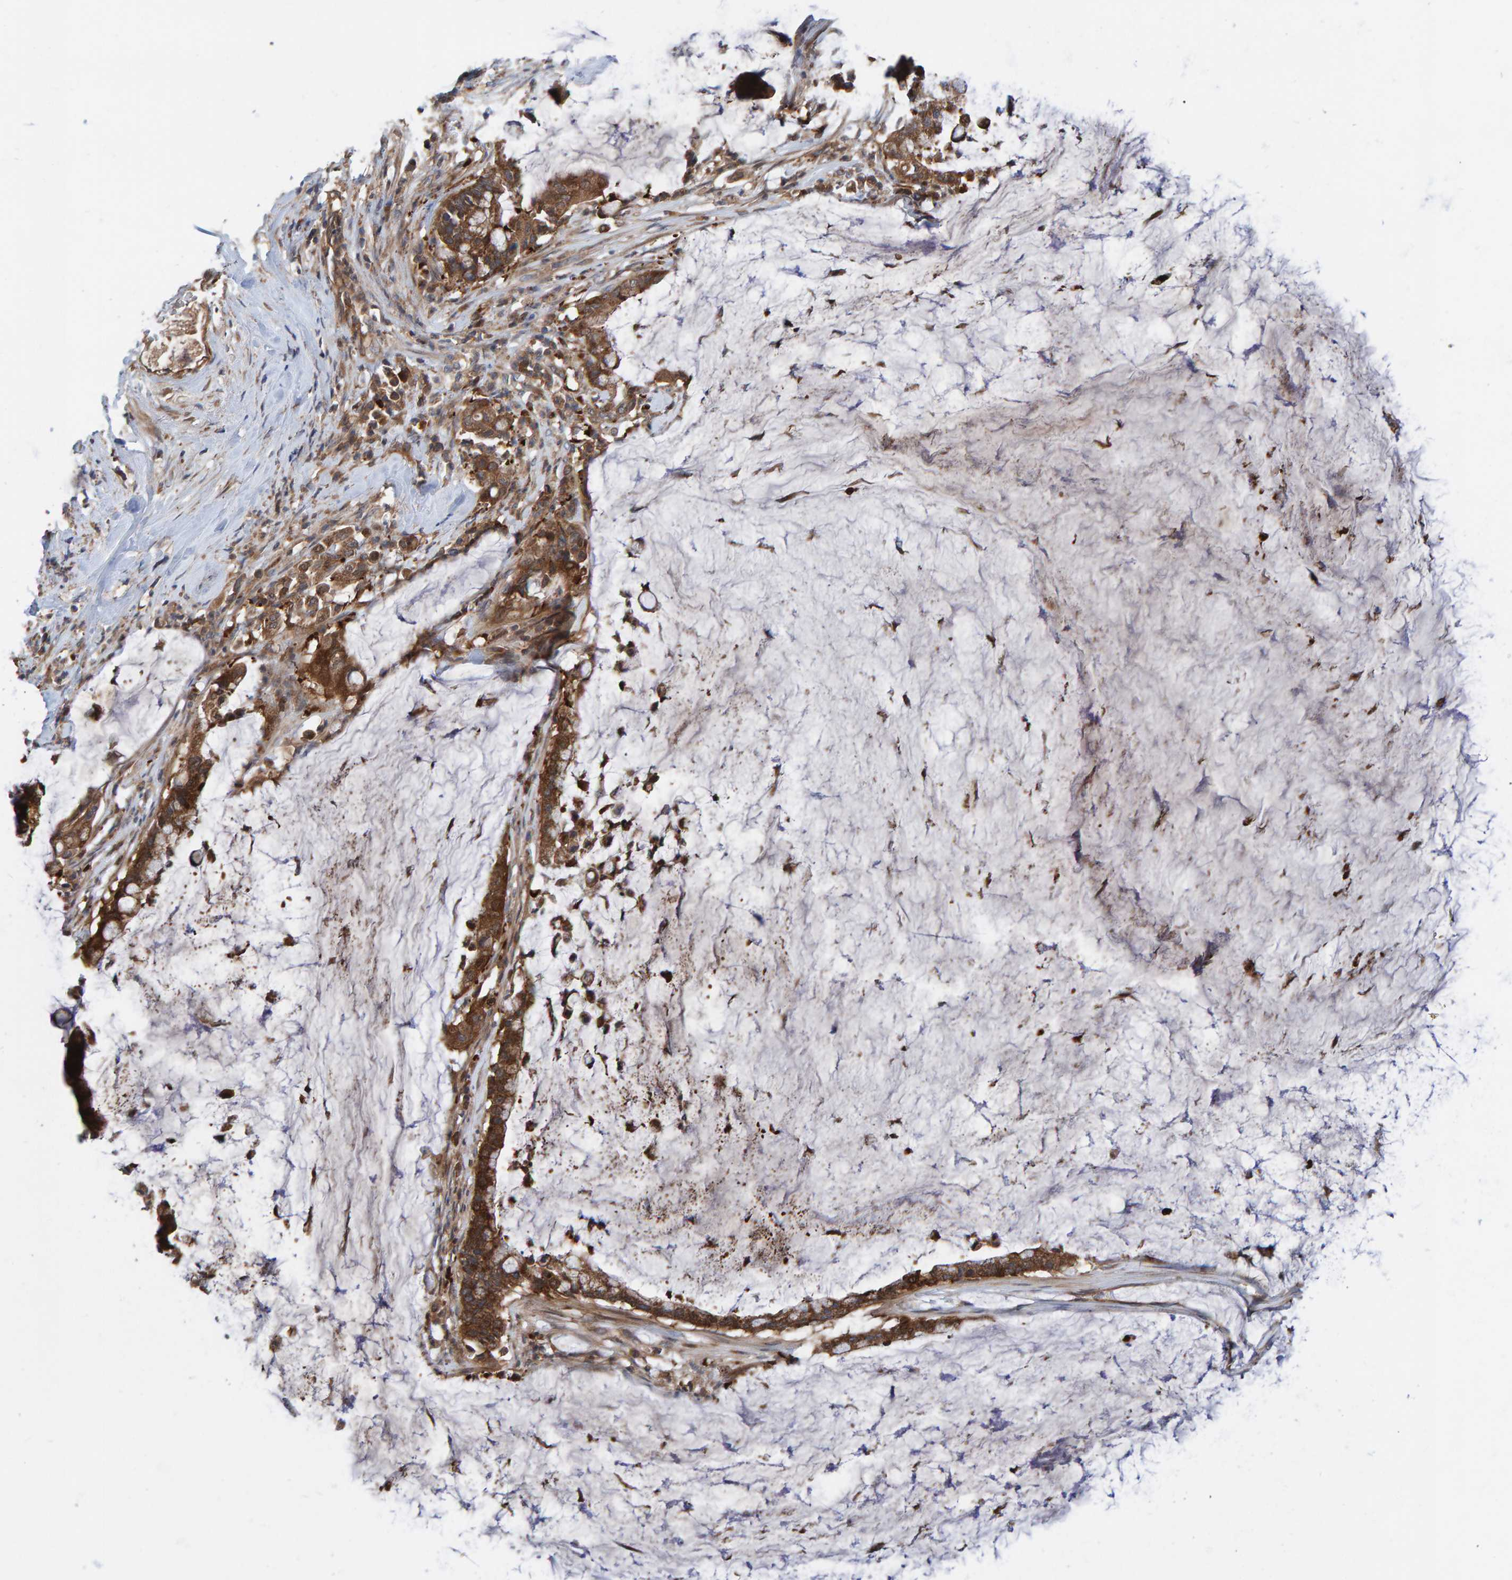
{"staining": {"intensity": "strong", "quantity": ">75%", "location": "cytoplasmic/membranous"}, "tissue": "pancreatic cancer", "cell_type": "Tumor cells", "image_type": "cancer", "snomed": [{"axis": "morphology", "description": "Adenocarcinoma, NOS"}, {"axis": "topography", "description": "Pancreas"}], "caption": "Immunohistochemistry staining of pancreatic cancer, which displays high levels of strong cytoplasmic/membranous staining in approximately >75% of tumor cells indicating strong cytoplasmic/membranous protein staining. The staining was performed using DAB (3,3'-diaminobenzidine) (brown) for protein detection and nuclei were counterstained in hematoxylin (blue).", "gene": "KIAA0753", "patient": {"sex": "male", "age": 41}}